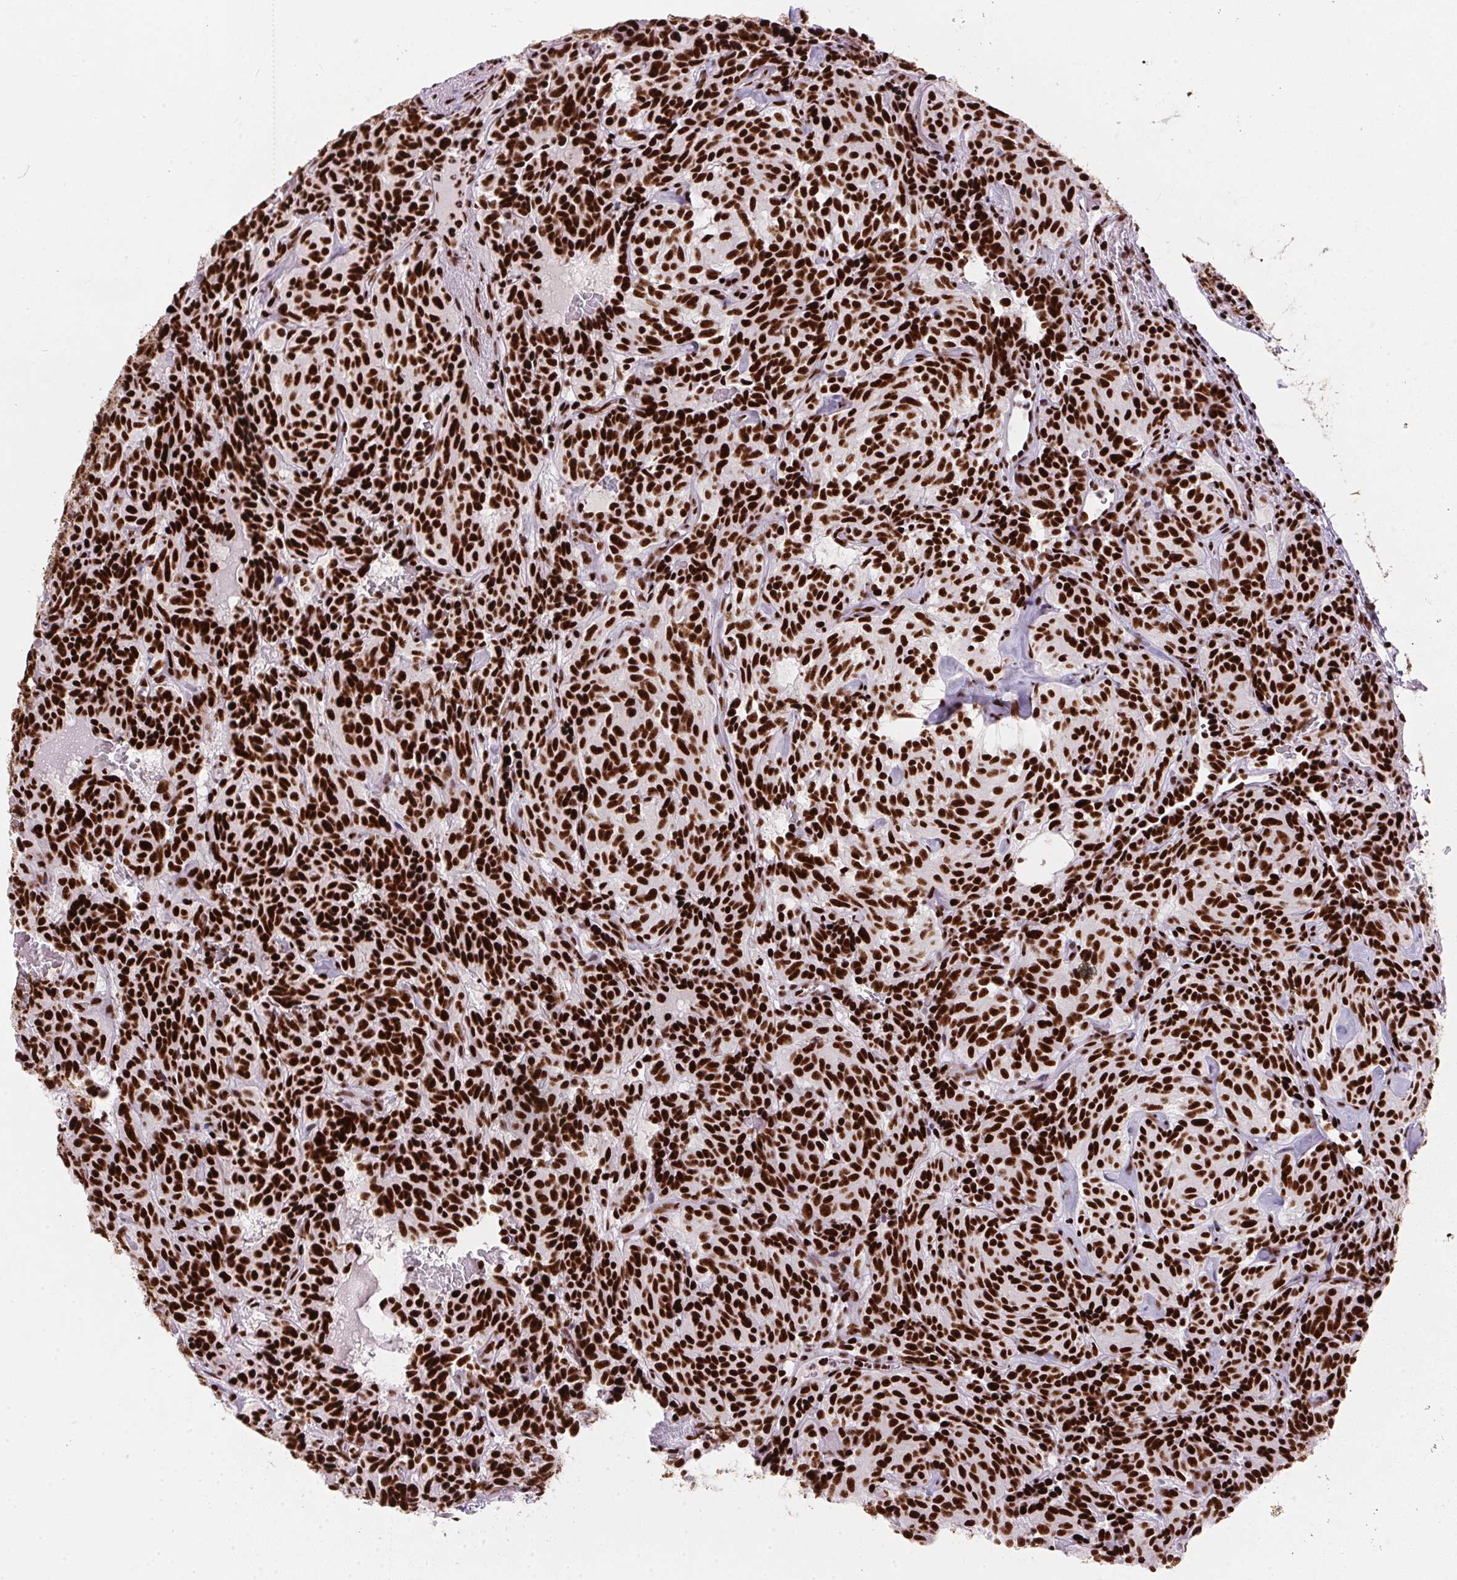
{"staining": {"intensity": "strong", "quantity": ">75%", "location": "nuclear"}, "tissue": "carcinoid", "cell_type": "Tumor cells", "image_type": "cancer", "snomed": [{"axis": "morphology", "description": "Carcinoid, malignant, NOS"}, {"axis": "topography", "description": "Lung"}], "caption": "Human malignant carcinoid stained for a protein (brown) reveals strong nuclear positive staining in approximately >75% of tumor cells.", "gene": "PAGE3", "patient": {"sex": "female", "age": 61}}